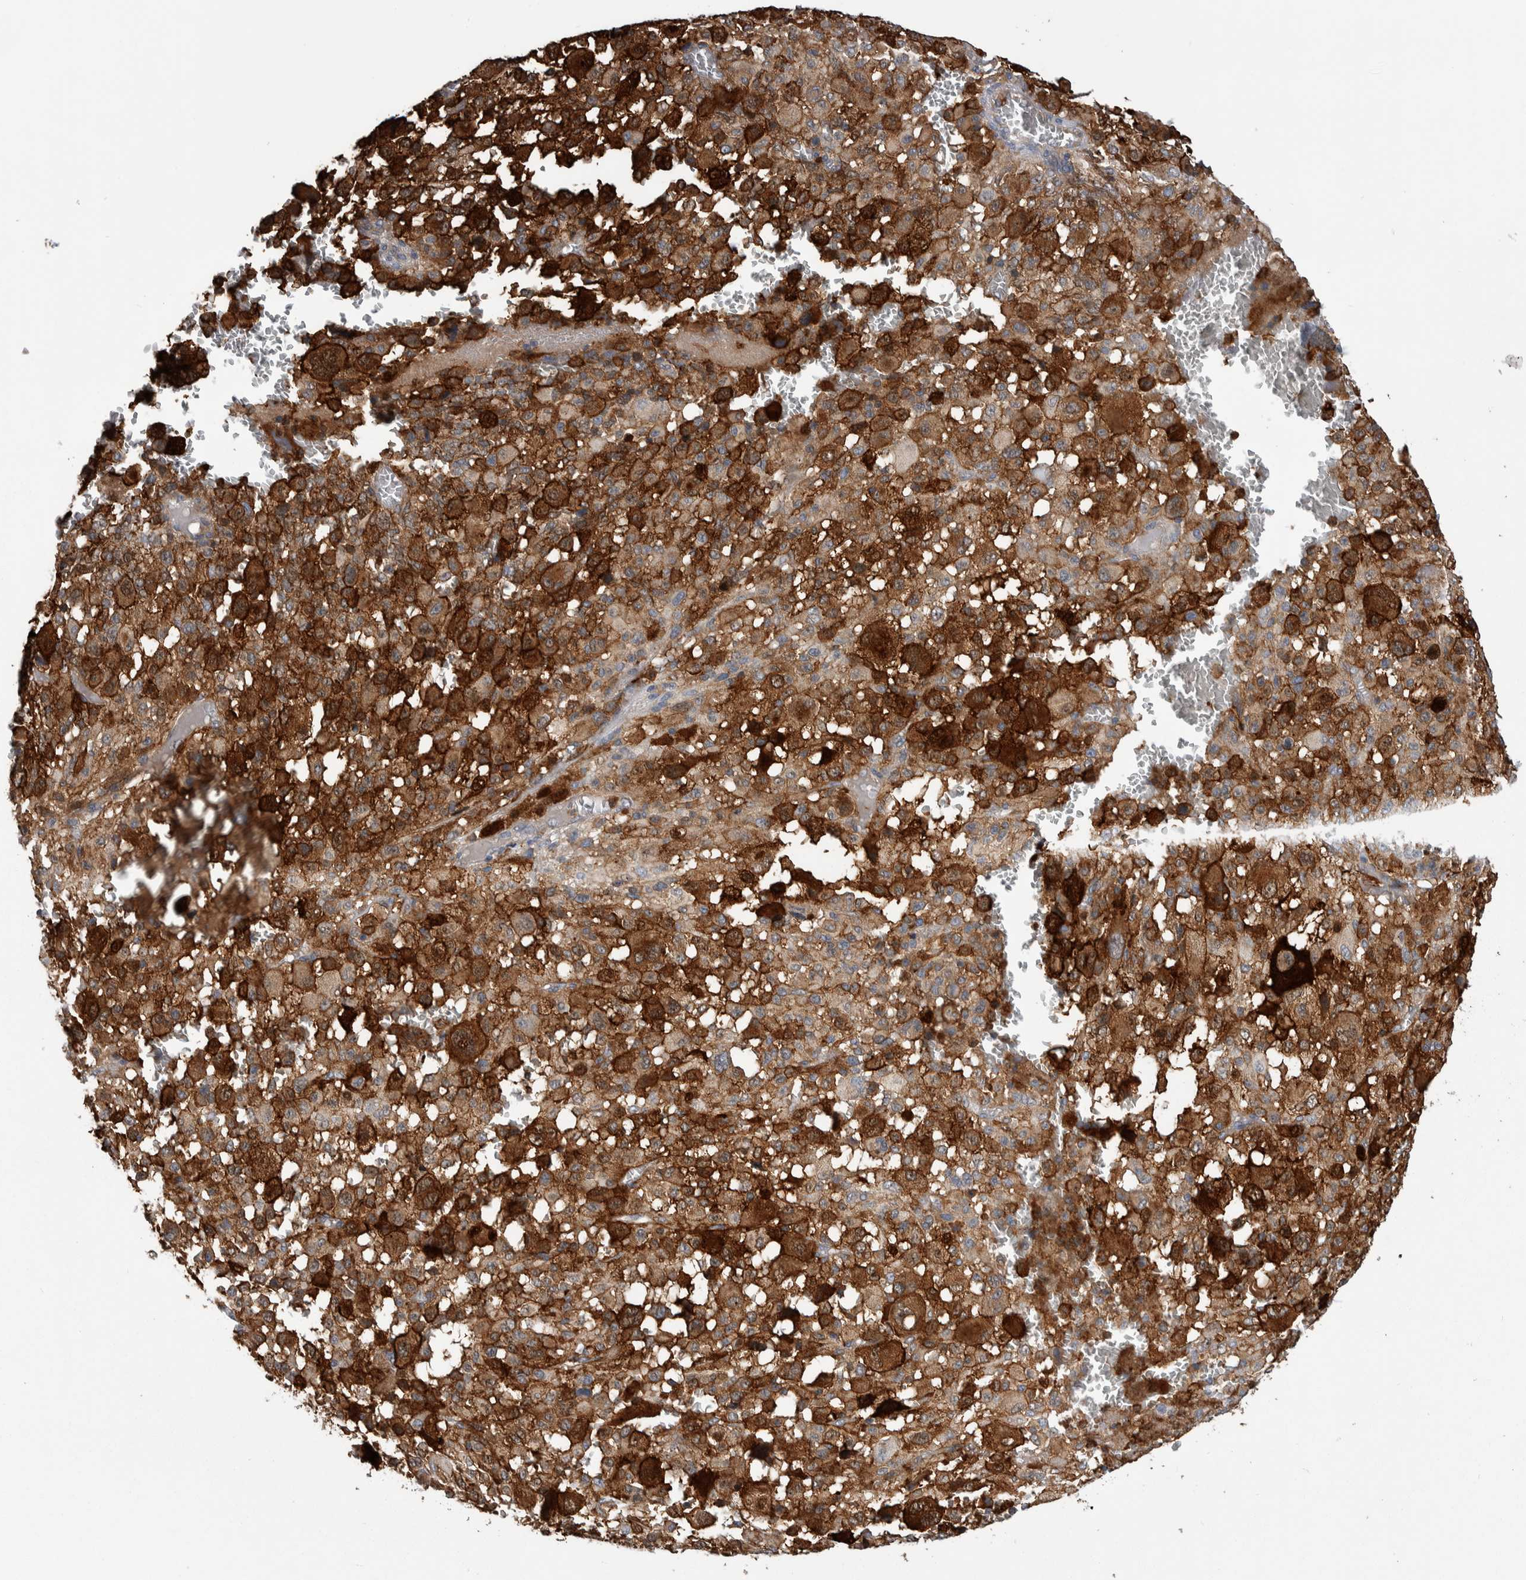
{"staining": {"intensity": "strong", "quantity": "25%-75%", "location": "cytoplasmic/membranous"}, "tissue": "melanoma", "cell_type": "Tumor cells", "image_type": "cancer", "snomed": [{"axis": "morphology", "description": "Malignant melanoma, Metastatic site"}, {"axis": "topography", "description": "Skin"}], "caption": "This is an image of immunohistochemistry (IHC) staining of malignant melanoma (metastatic site), which shows strong positivity in the cytoplasmic/membranous of tumor cells.", "gene": "SDCBP", "patient": {"sex": "female", "age": 74}}